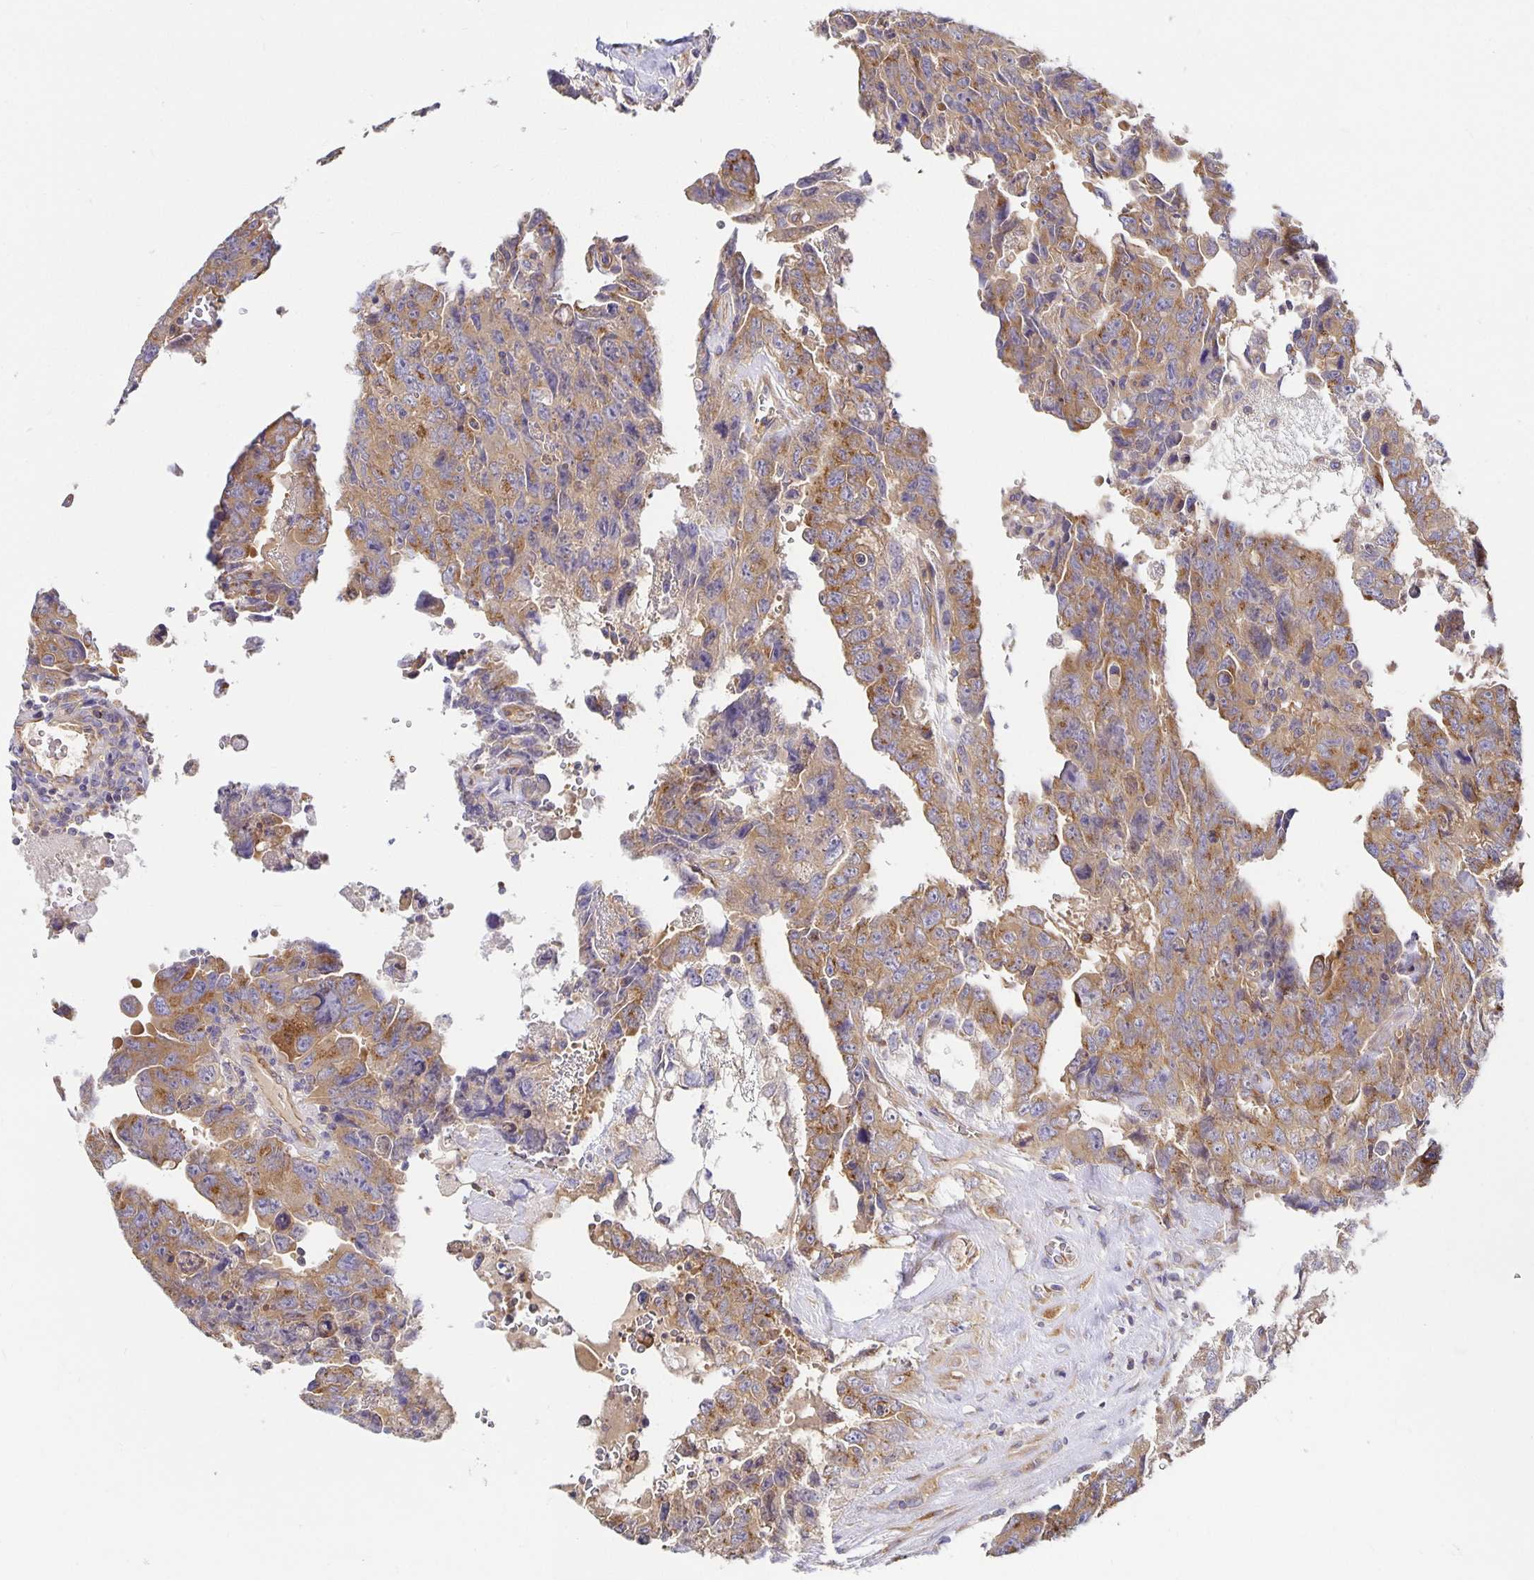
{"staining": {"intensity": "moderate", "quantity": ">75%", "location": "cytoplasmic/membranous"}, "tissue": "testis cancer", "cell_type": "Tumor cells", "image_type": "cancer", "snomed": [{"axis": "morphology", "description": "Carcinoma, Embryonal, NOS"}, {"axis": "topography", "description": "Testis"}], "caption": "High-power microscopy captured an immunohistochemistry image of testis cancer, revealing moderate cytoplasmic/membranous expression in about >75% of tumor cells.", "gene": "USO1", "patient": {"sex": "male", "age": 24}}